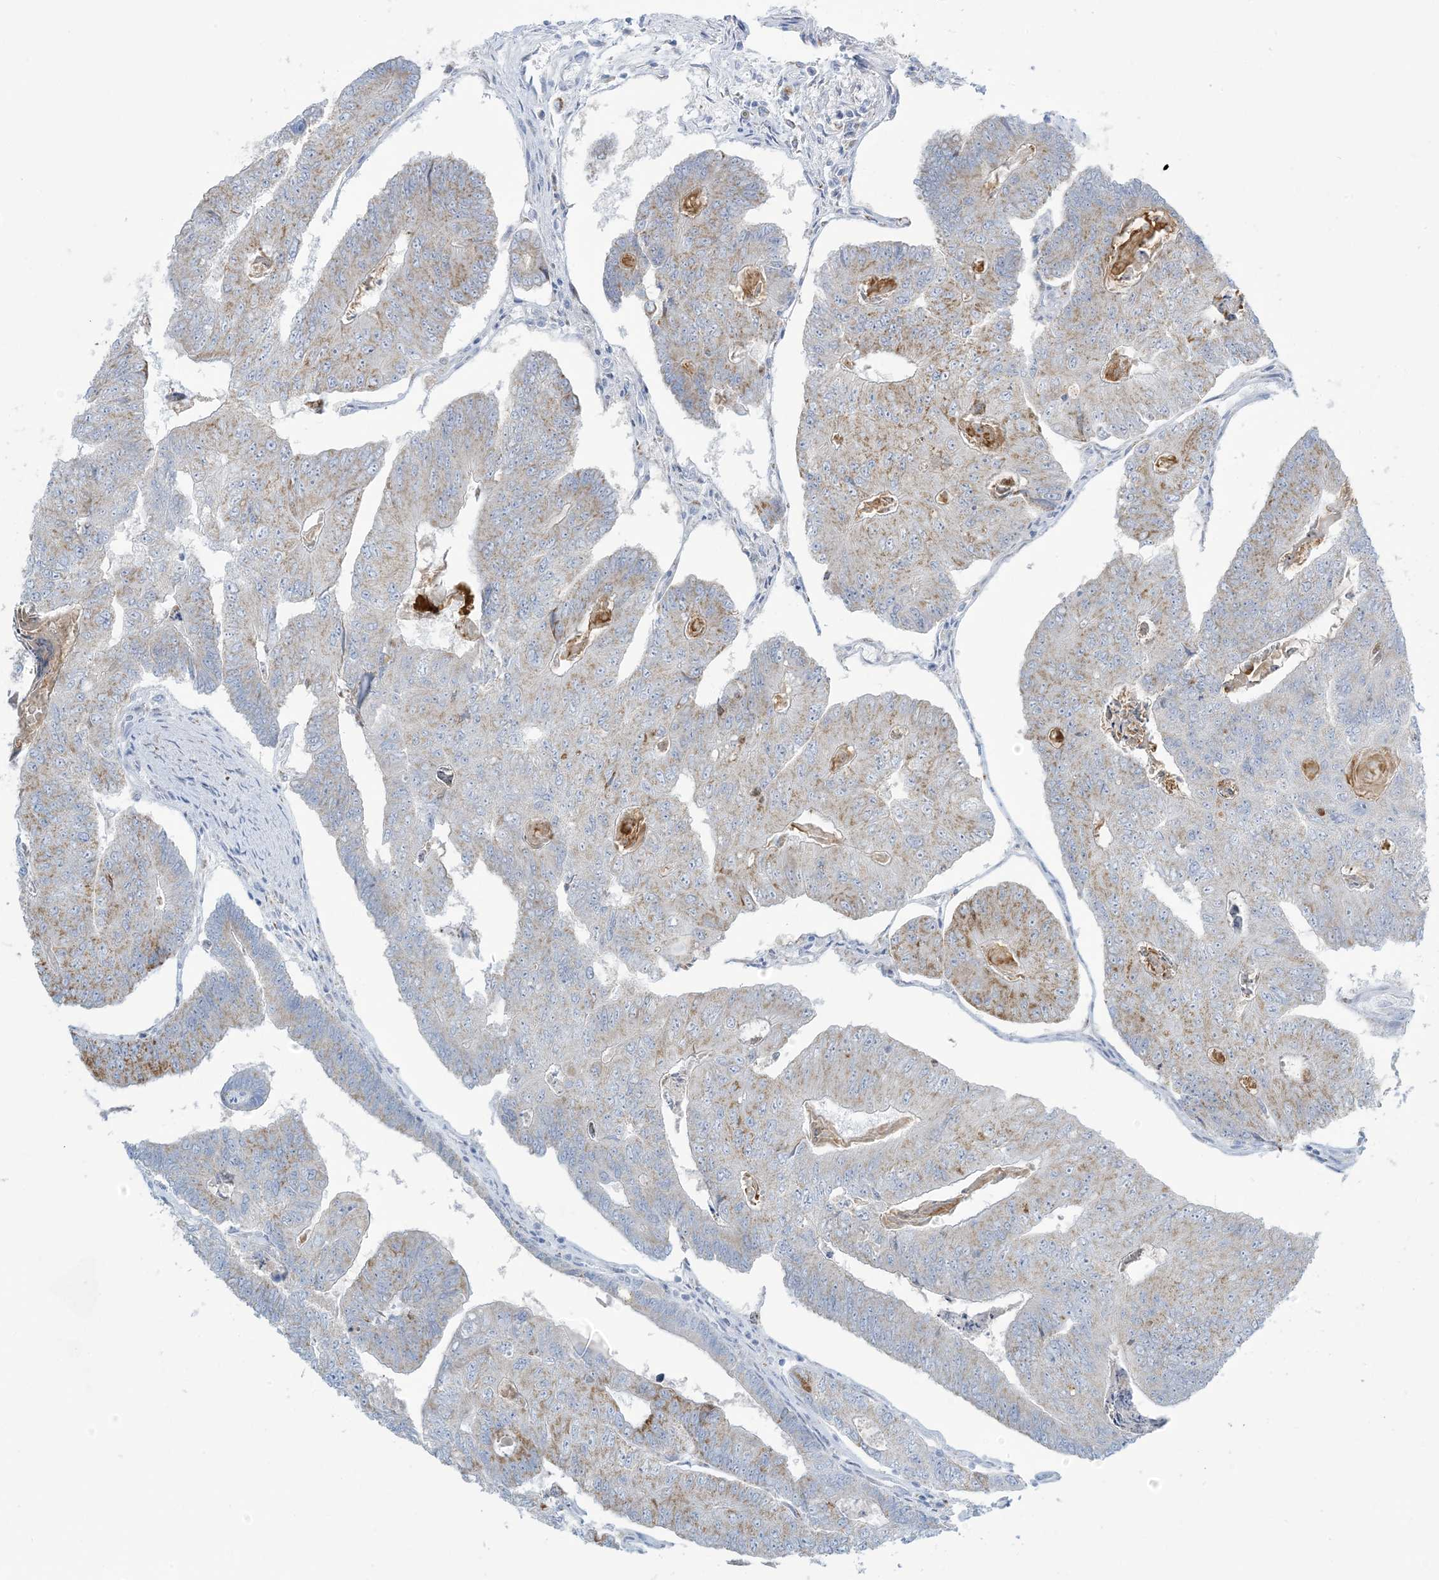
{"staining": {"intensity": "weak", "quantity": "25%-75%", "location": "cytoplasmic/membranous"}, "tissue": "colorectal cancer", "cell_type": "Tumor cells", "image_type": "cancer", "snomed": [{"axis": "morphology", "description": "Adenocarcinoma, NOS"}, {"axis": "topography", "description": "Colon"}], "caption": "IHC histopathology image of colorectal adenocarcinoma stained for a protein (brown), which displays low levels of weak cytoplasmic/membranous expression in about 25%-75% of tumor cells.", "gene": "ZDHHC4", "patient": {"sex": "female", "age": 67}}